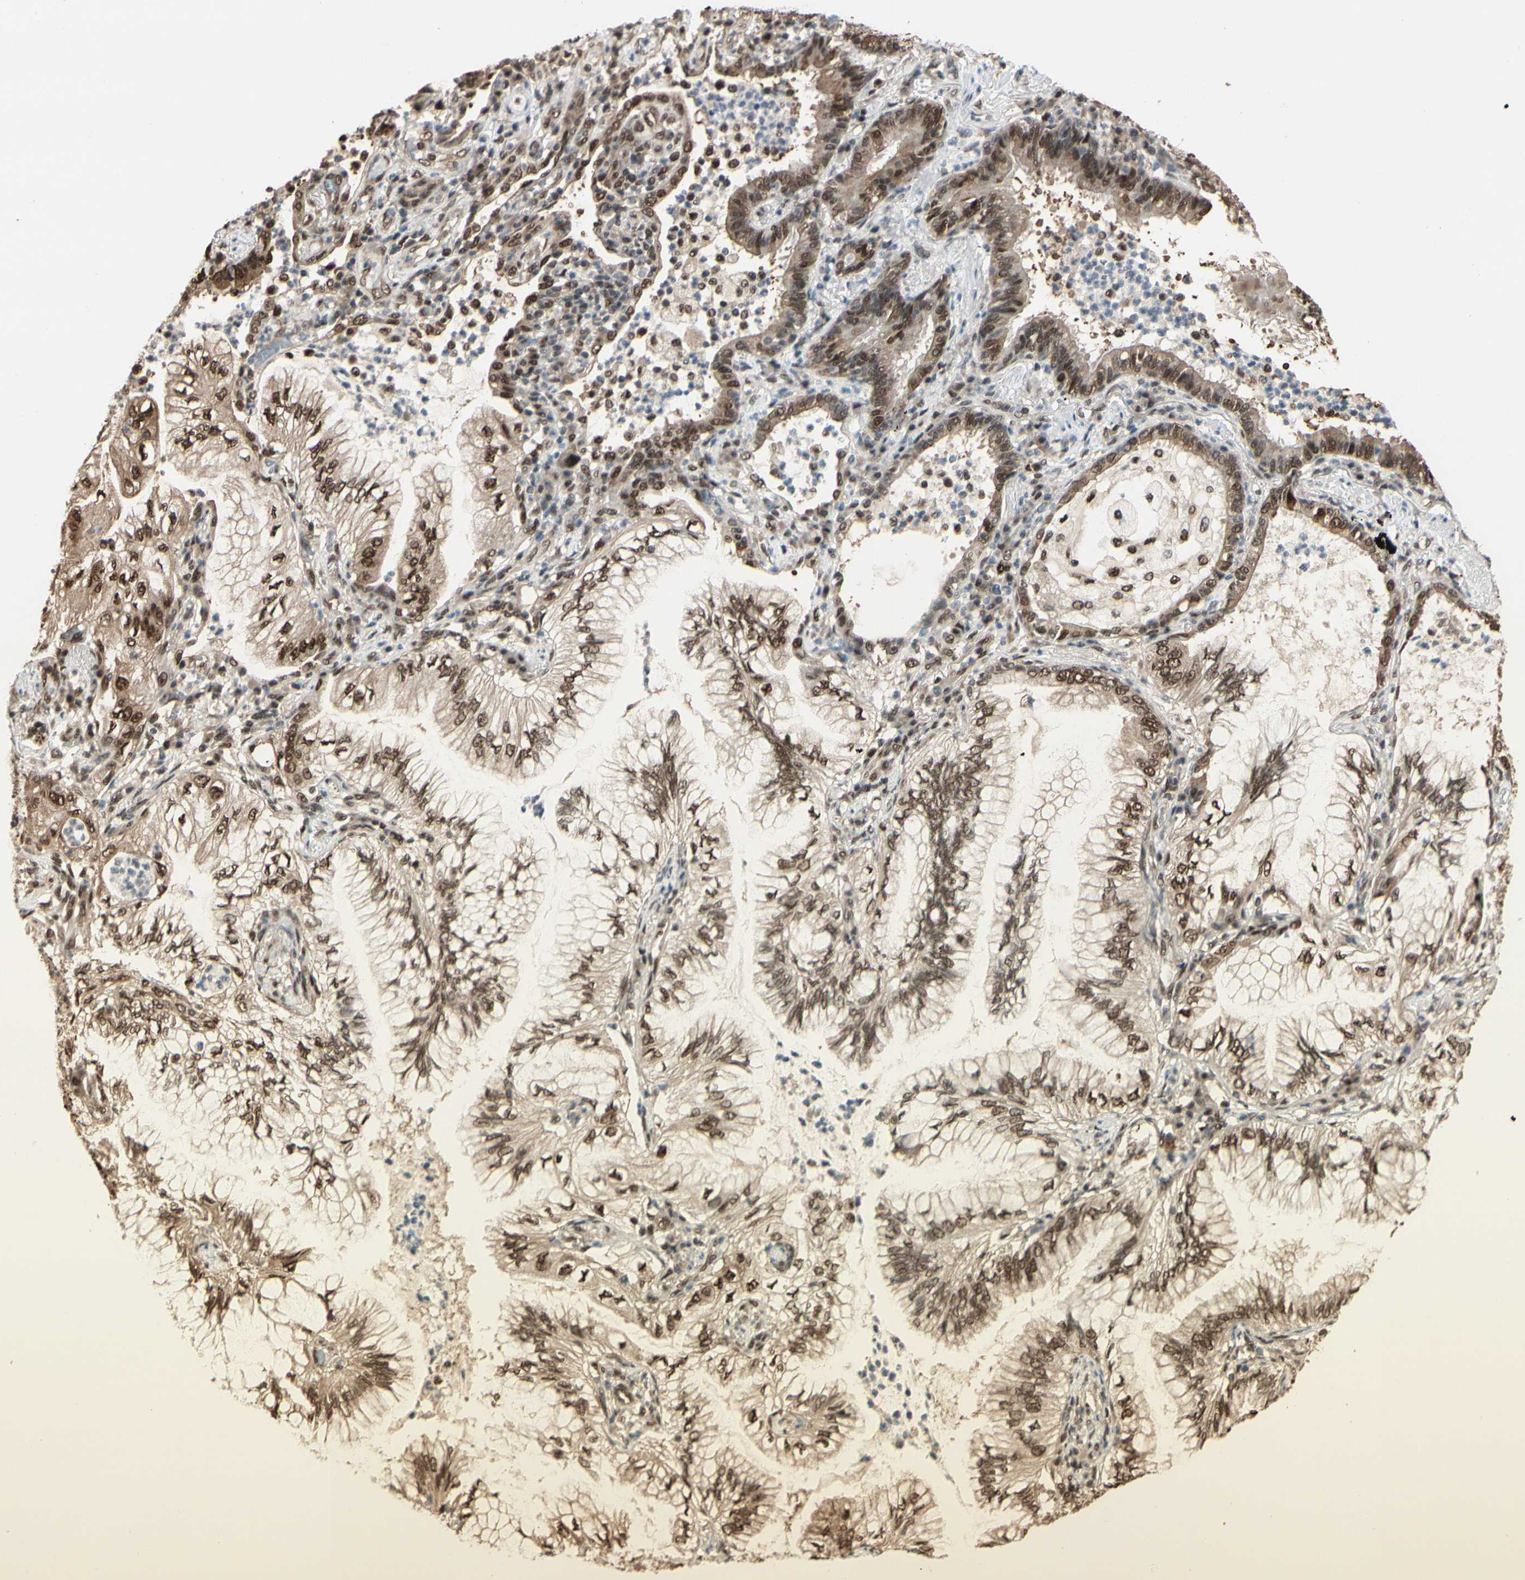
{"staining": {"intensity": "strong", "quantity": ">75%", "location": "cytoplasmic/membranous,nuclear"}, "tissue": "lung cancer", "cell_type": "Tumor cells", "image_type": "cancer", "snomed": [{"axis": "morphology", "description": "Normal tissue, NOS"}, {"axis": "morphology", "description": "Adenocarcinoma, NOS"}, {"axis": "topography", "description": "Bronchus"}, {"axis": "topography", "description": "Lung"}], "caption": "A high-resolution histopathology image shows immunohistochemistry (IHC) staining of adenocarcinoma (lung), which reveals strong cytoplasmic/membranous and nuclear positivity in approximately >75% of tumor cells.", "gene": "HSF1", "patient": {"sex": "female", "age": 70}}